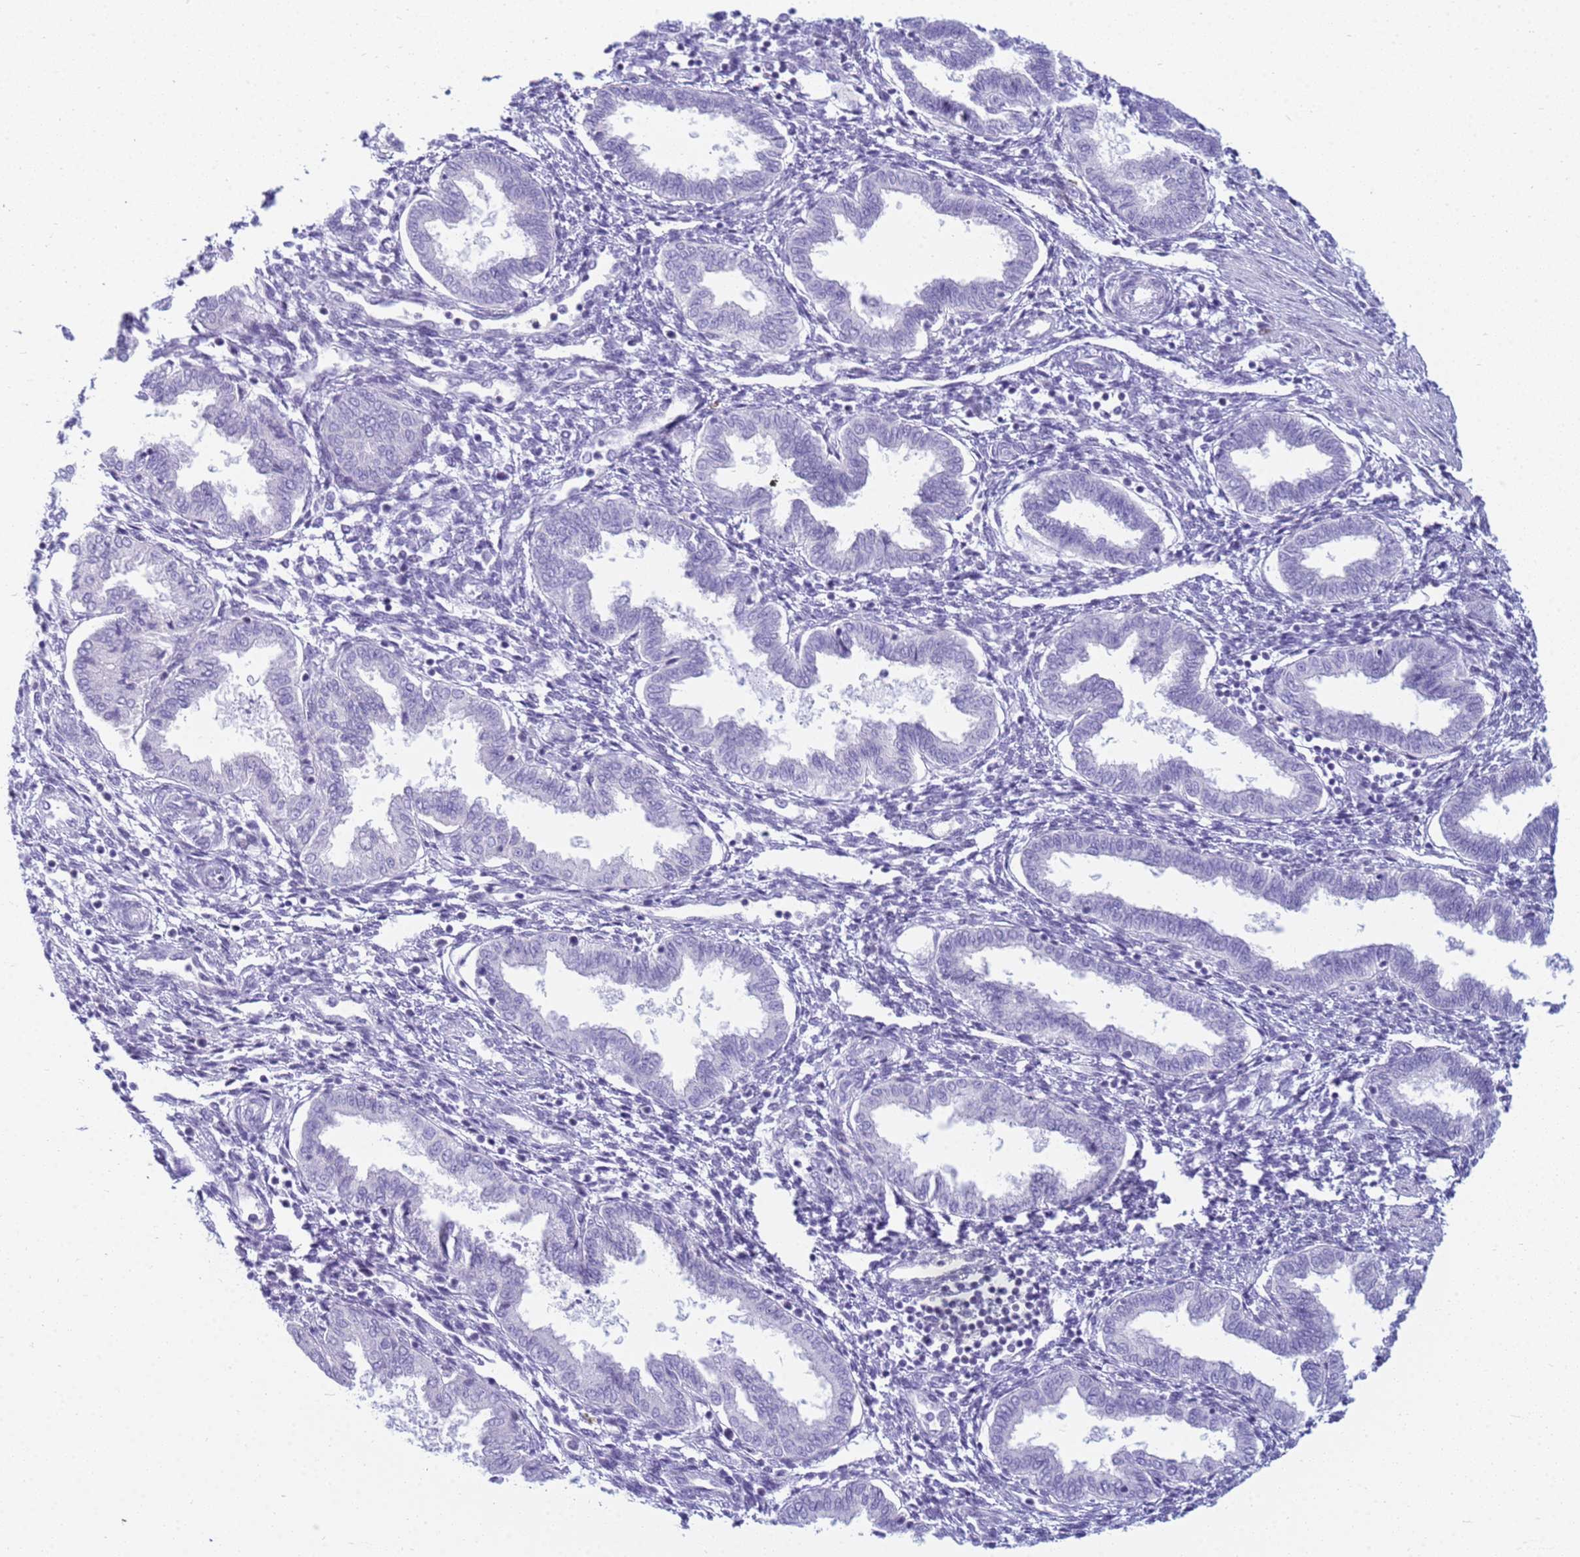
{"staining": {"intensity": "negative", "quantity": "none", "location": "none"}, "tissue": "endometrium", "cell_type": "Cells in endometrial stroma", "image_type": "normal", "snomed": [{"axis": "morphology", "description": "Normal tissue, NOS"}, {"axis": "topography", "description": "Endometrium"}], "caption": "Immunohistochemistry (IHC) of normal human endometrium demonstrates no staining in cells in endometrial stroma.", "gene": "SNX20", "patient": {"sex": "female", "age": 33}}